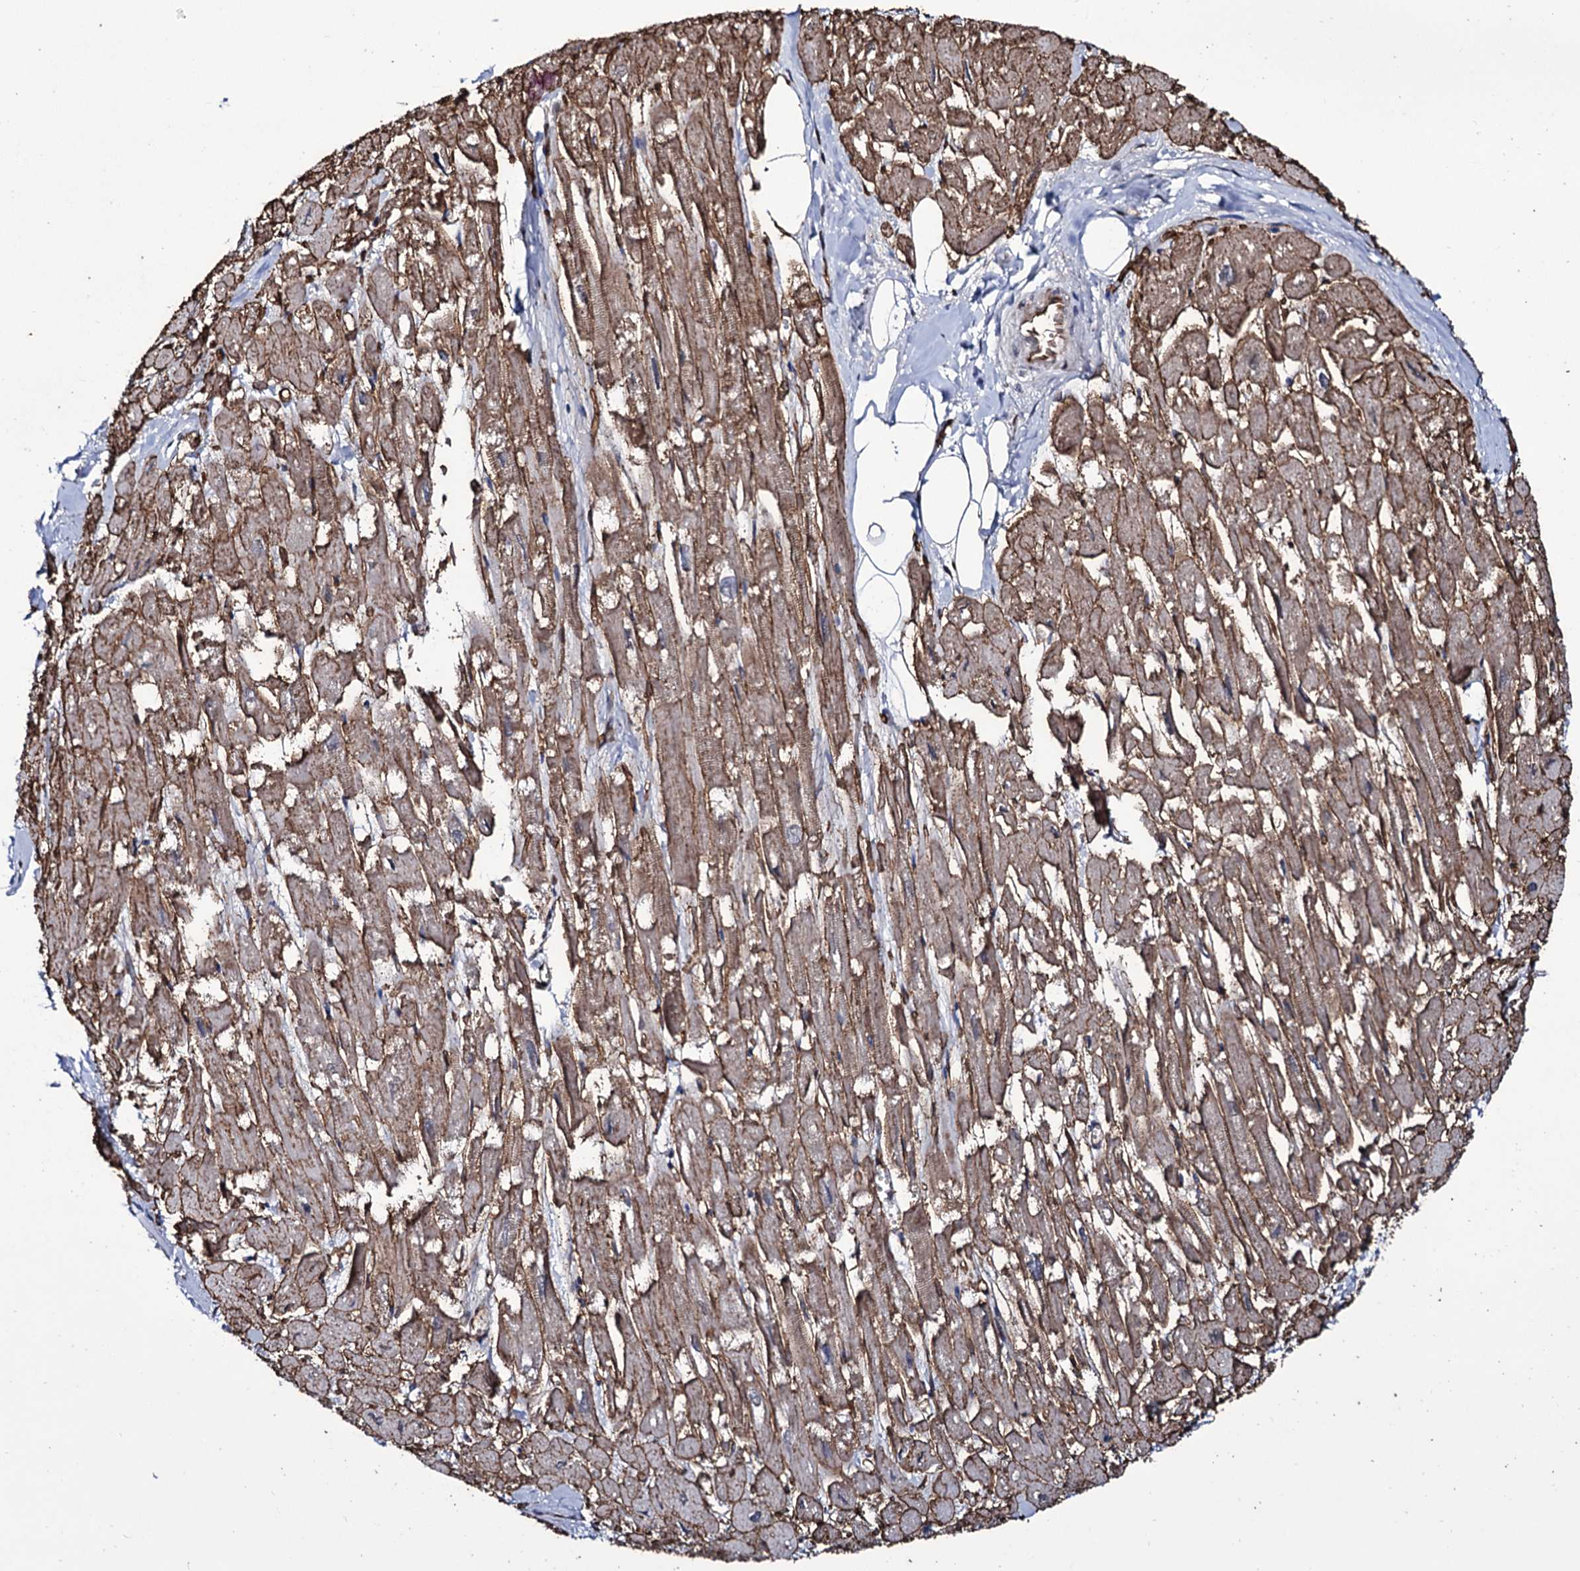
{"staining": {"intensity": "moderate", "quantity": ">75%", "location": "cytoplasmic/membranous"}, "tissue": "heart muscle", "cell_type": "Cardiomyocytes", "image_type": "normal", "snomed": [{"axis": "morphology", "description": "Normal tissue, NOS"}, {"axis": "topography", "description": "Heart"}], "caption": "Immunohistochemical staining of benign human heart muscle displays moderate cytoplasmic/membranous protein expression in about >75% of cardiomyocytes.", "gene": "ZC3H12C", "patient": {"sex": "male", "age": 54}}